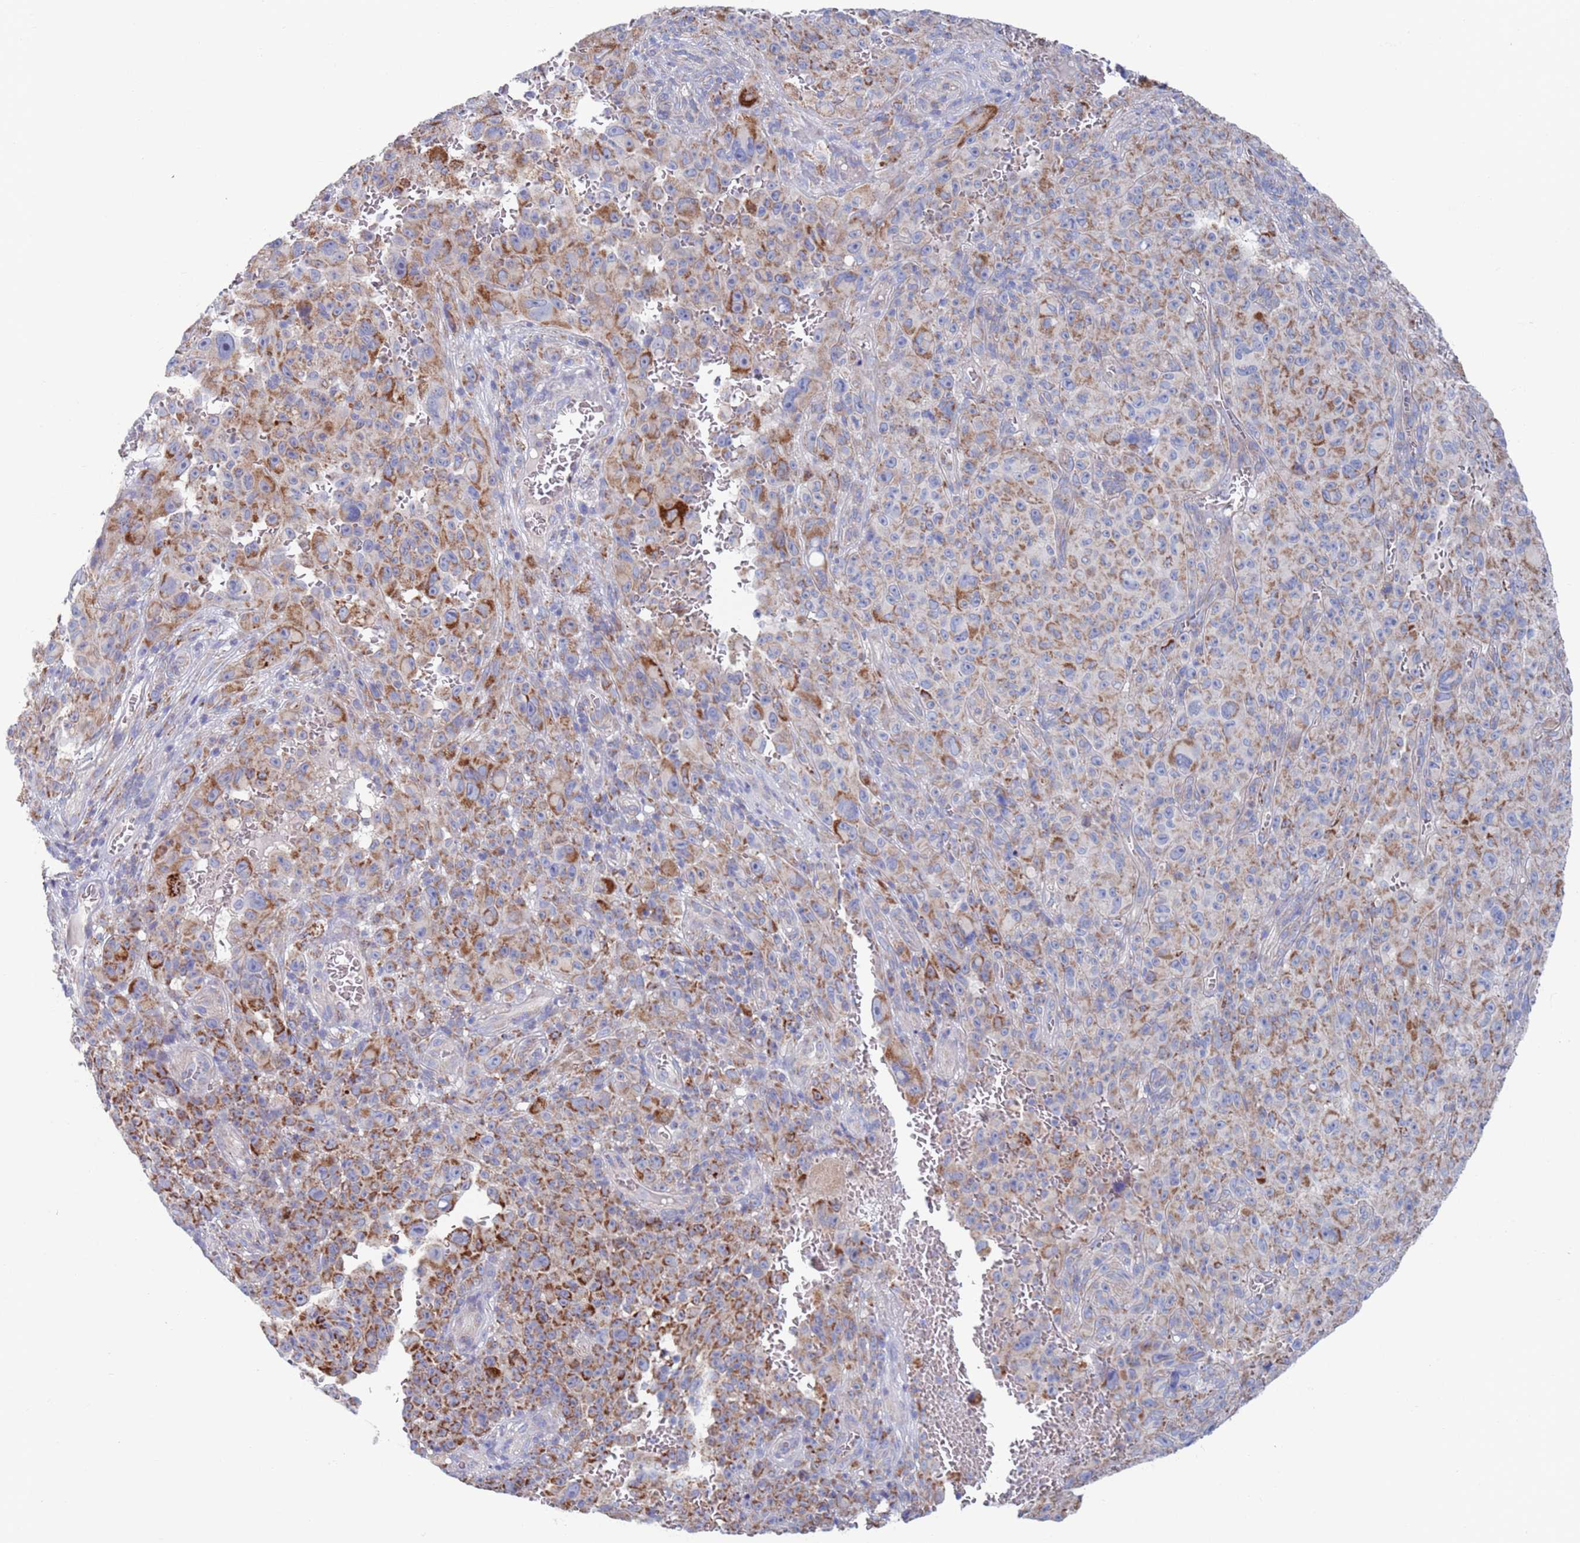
{"staining": {"intensity": "strong", "quantity": "25%-75%", "location": "cytoplasmic/membranous"}, "tissue": "melanoma", "cell_type": "Tumor cells", "image_type": "cancer", "snomed": [{"axis": "morphology", "description": "Malignant melanoma, NOS"}, {"axis": "topography", "description": "Skin"}], "caption": "Malignant melanoma tissue reveals strong cytoplasmic/membranous staining in about 25%-75% of tumor cells, visualized by immunohistochemistry. The protein is stained brown, and the nuclei are stained in blue (DAB IHC with brightfield microscopy, high magnification).", "gene": "CHCHD6", "patient": {"sex": "female", "age": 82}}